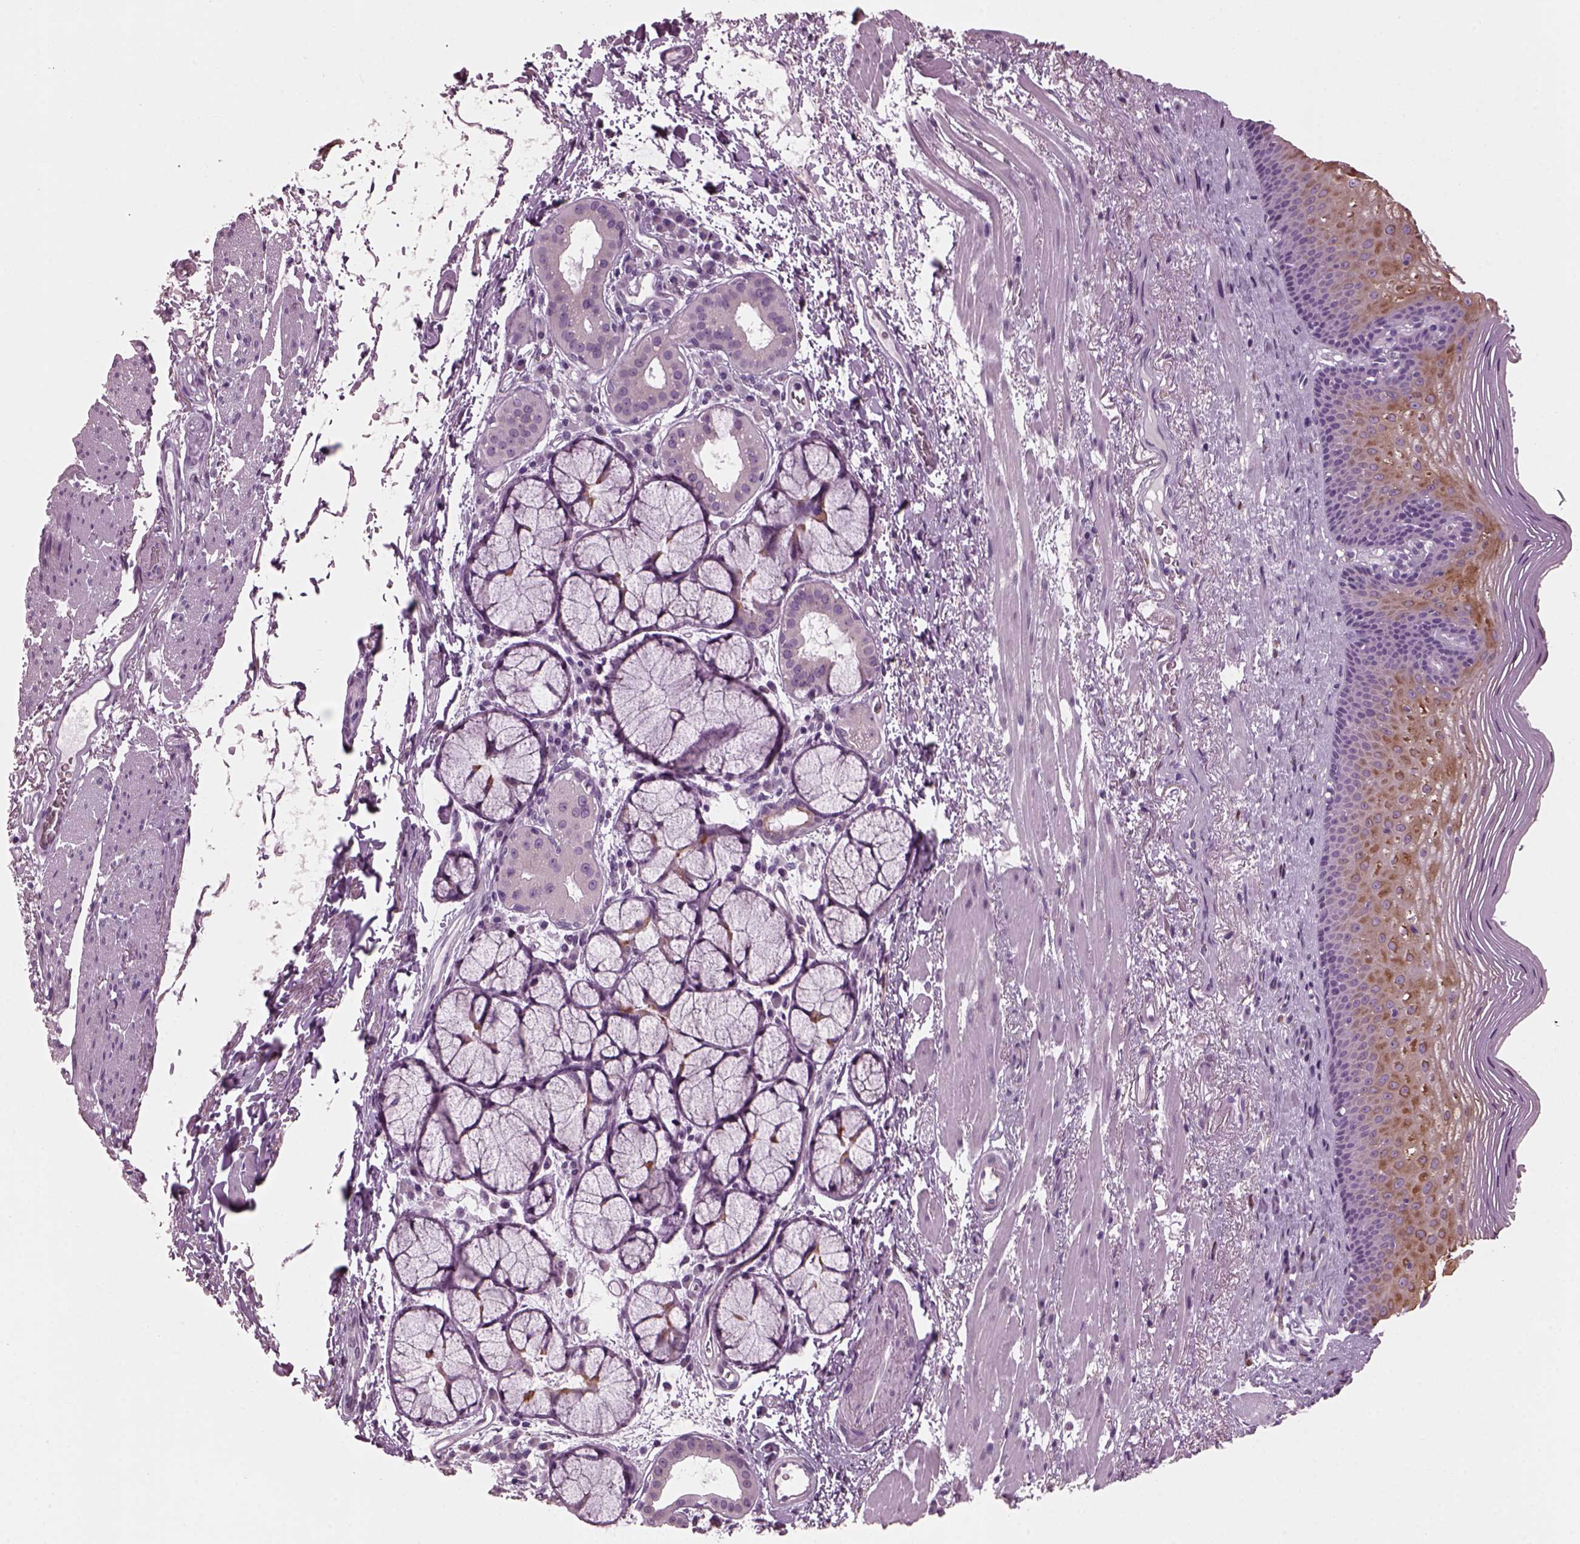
{"staining": {"intensity": "moderate", "quantity": ">75%", "location": "cytoplasmic/membranous"}, "tissue": "esophagus", "cell_type": "Squamous epithelial cells", "image_type": "normal", "snomed": [{"axis": "morphology", "description": "Normal tissue, NOS"}, {"axis": "topography", "description": "Esophagus"}], "caption": "A medium amount of moderate cytoplasmic/membranous staining is present in about >75% of squamous epithelial cells in normal esophagus. Nuclei are stained in blue.", "gene": "PRR9", "patient": {"sex": "male", "age": 76}}